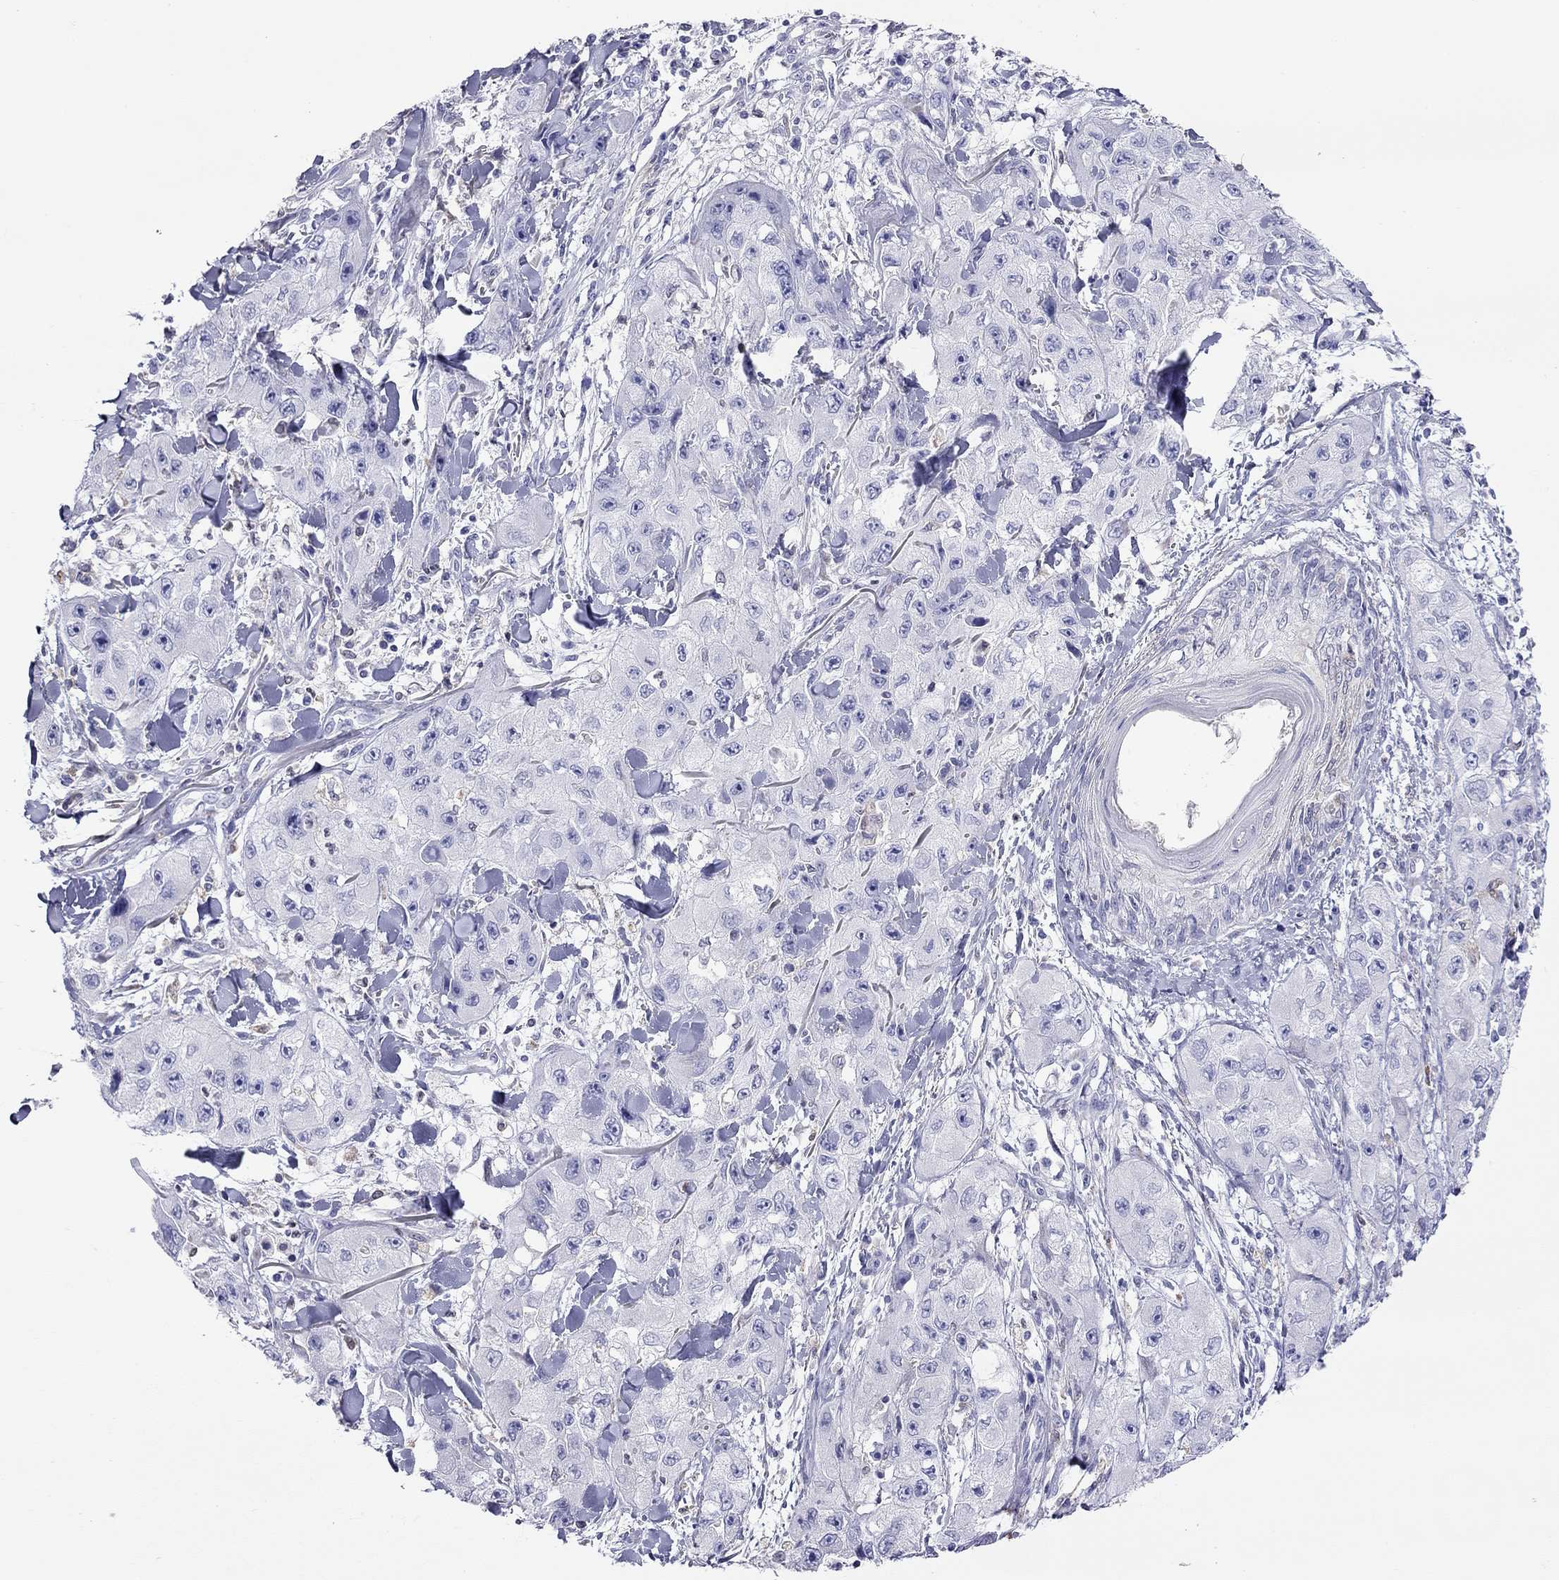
{"staining": {"intensity": "negative", "quantity": "none", "location": "none"}, "tissue": "skin cancer", "cell_type": "Tumor cells", "image_type": "cancer", "snomed": [{"axis": "morphology", "description": "Squamous cell carcinoma, NOS"}, {"axis": "topography", "description": "Skin"}, {"axis": "topography", "description": "Subcutis"}], "caption": "Protein analysis of skin cancer (squamous cell carcinoma) reveals no significant expression in tumor cells. (DAB (3,3'-diaminobenzidine) immunohistochemistry, high magnification).", "gene": "SLC46A2", "patient": {"sex": "male", "age": 73}}